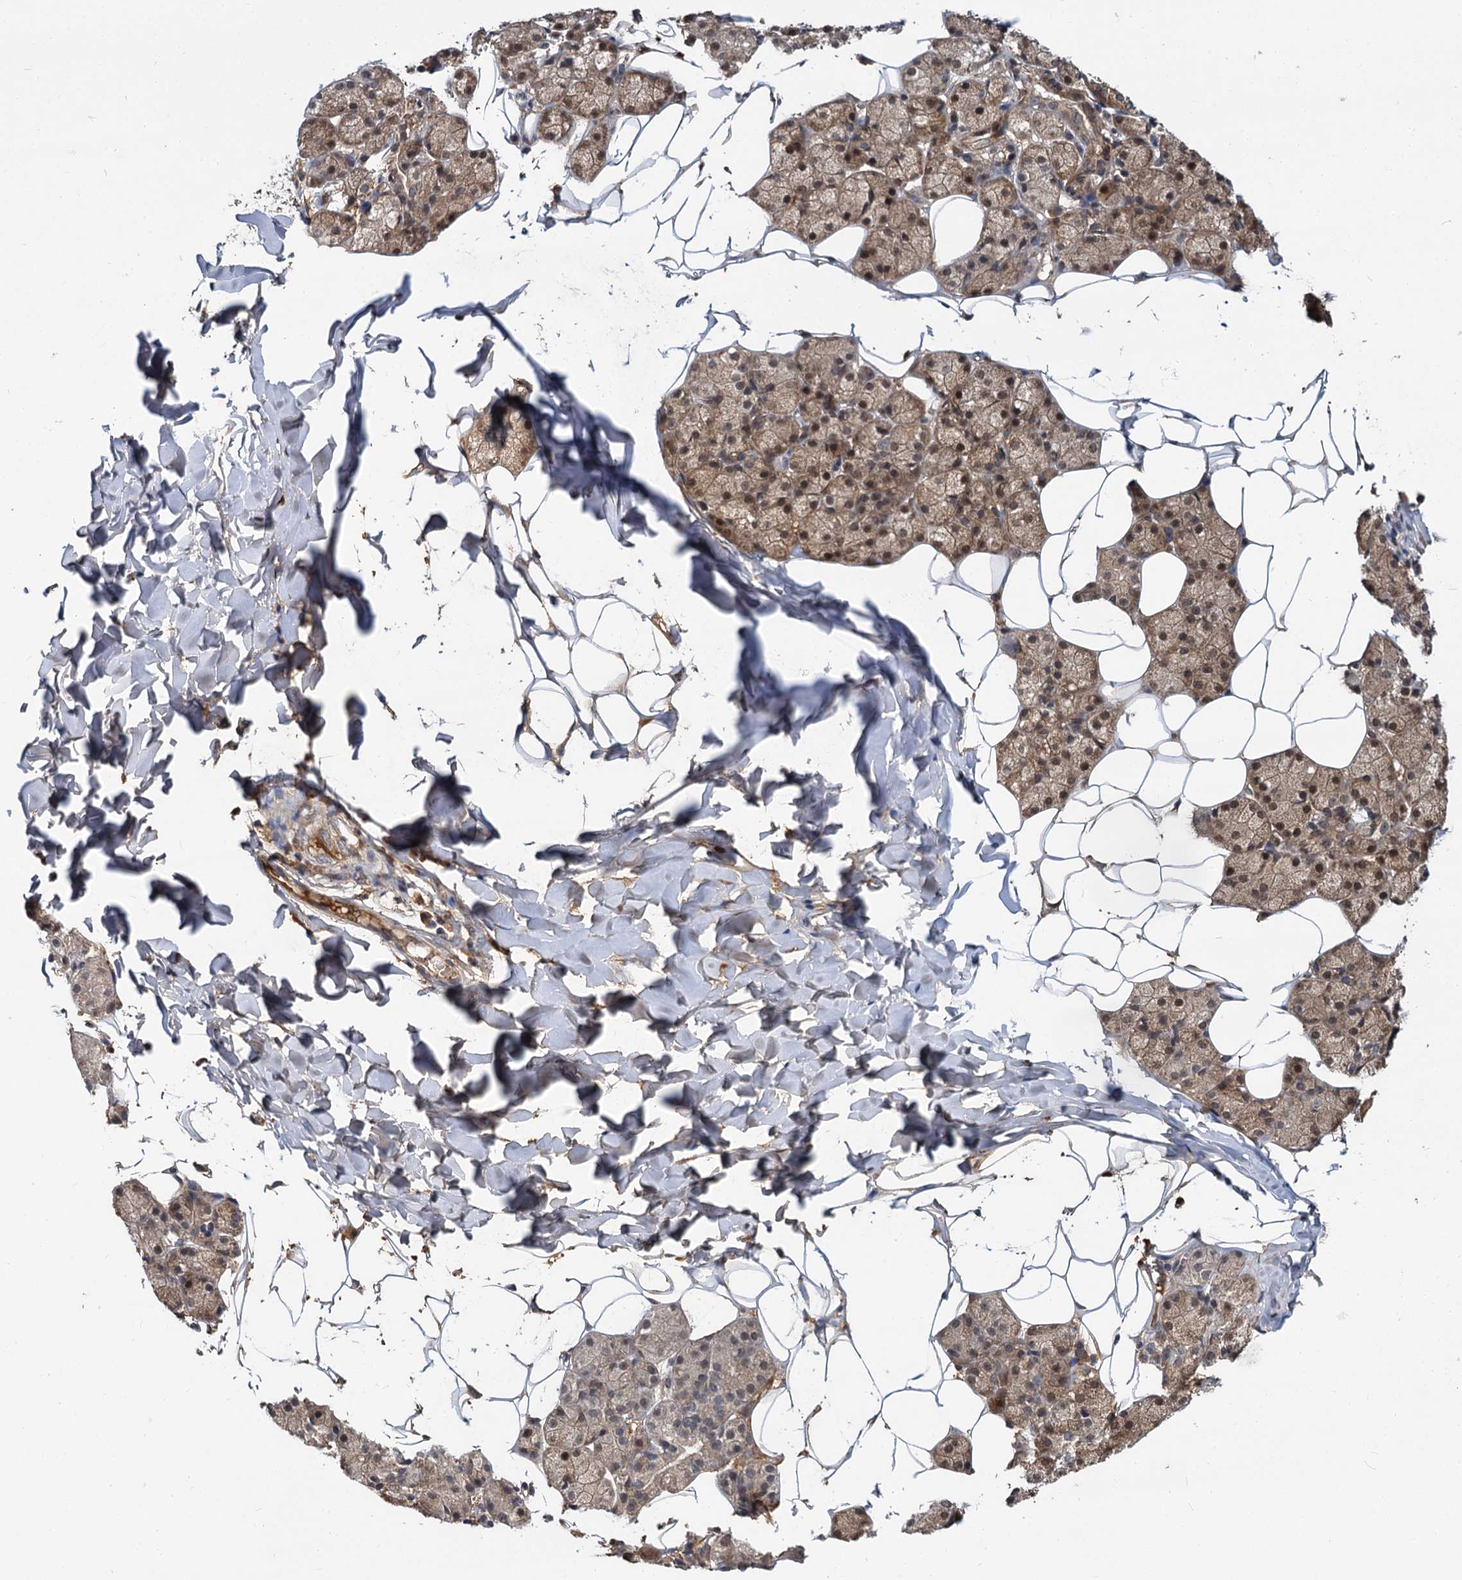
{"staining": {"intensity": "moderate", "quantity": ">75%", "location": "cytoplasmic/membranous,nuclear"}, "tissue": "salivary gland", "cell_type": "Glandular cells", "image_type": "normal", "snomed": [{"axis": "morphology", "description": "Normal tissue, NOS"}, {"axis": "topography", "description": "Salivary gland"}], "caption": "An immunohistochemistry photomicrograph of normal tissue is shown. Protein staining in brown highlights moderate cytoplasmic/membranous,nuclear positivity in salivary gland within glandular cells.", "gene": "MBD6", "patient": {"sex": "female", "age": 33}}